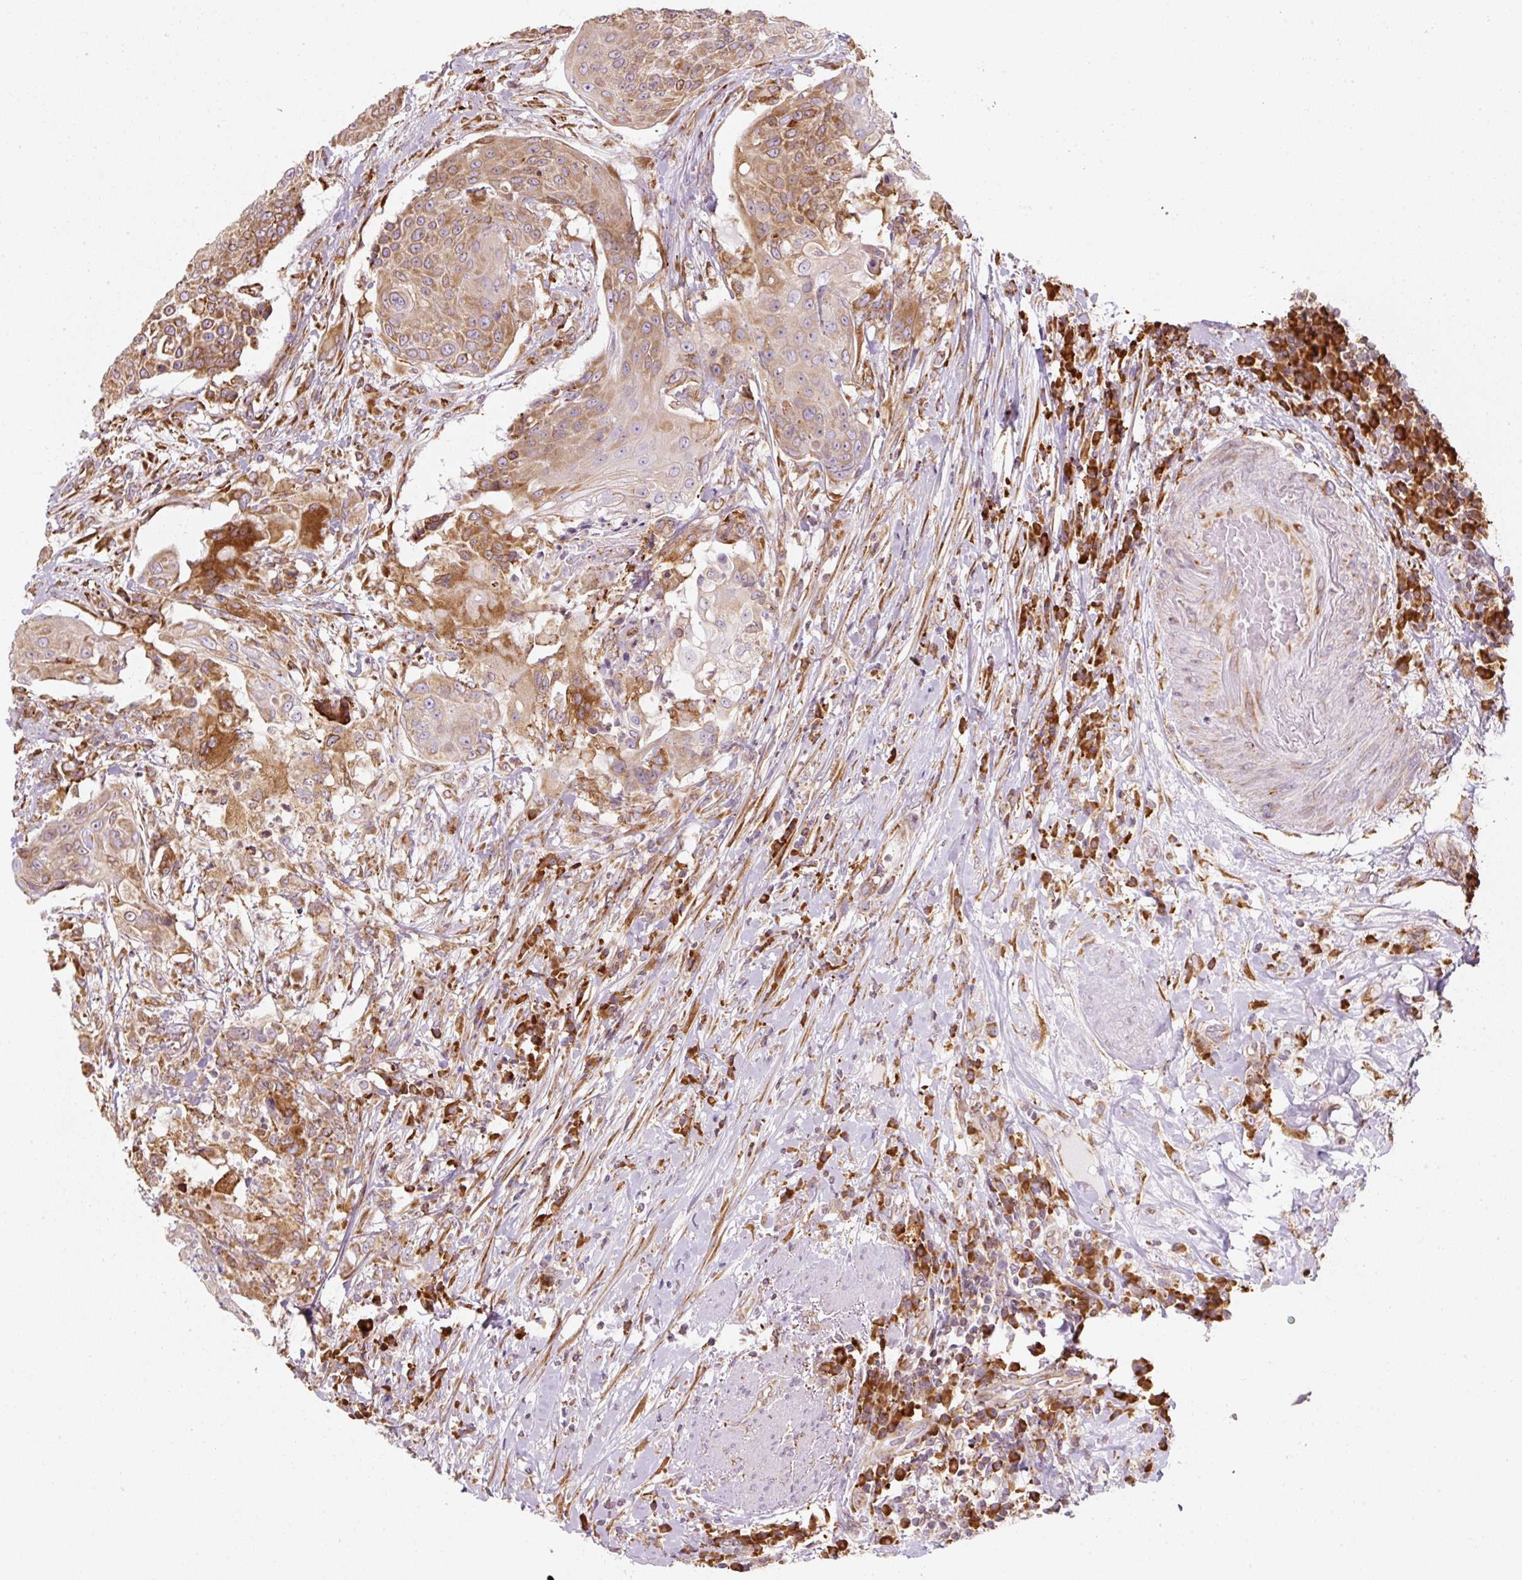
{"staining": {"intensity": "moderate", "quantity": ">75%", "location": "cytoplasmic/membranous"}, "tissue": "urothelial cancer", "cell_type": "Tumor cells", "image_type": "cancer", "snomed": [{"axis": "morphology", "description": "Urothelial carcinoma, High grade"}, {"axis": "topography", "description": "Urinary bladder"}], "caption": "IHC (DAB) staining of human high-grade urothelial carcinoma demonstrates moderate cytoplasmic/membranous protein staining in about >75% of tumor cells.", "gene": "PRKCSH", "patient": {"sex": "female", "age": 63}}